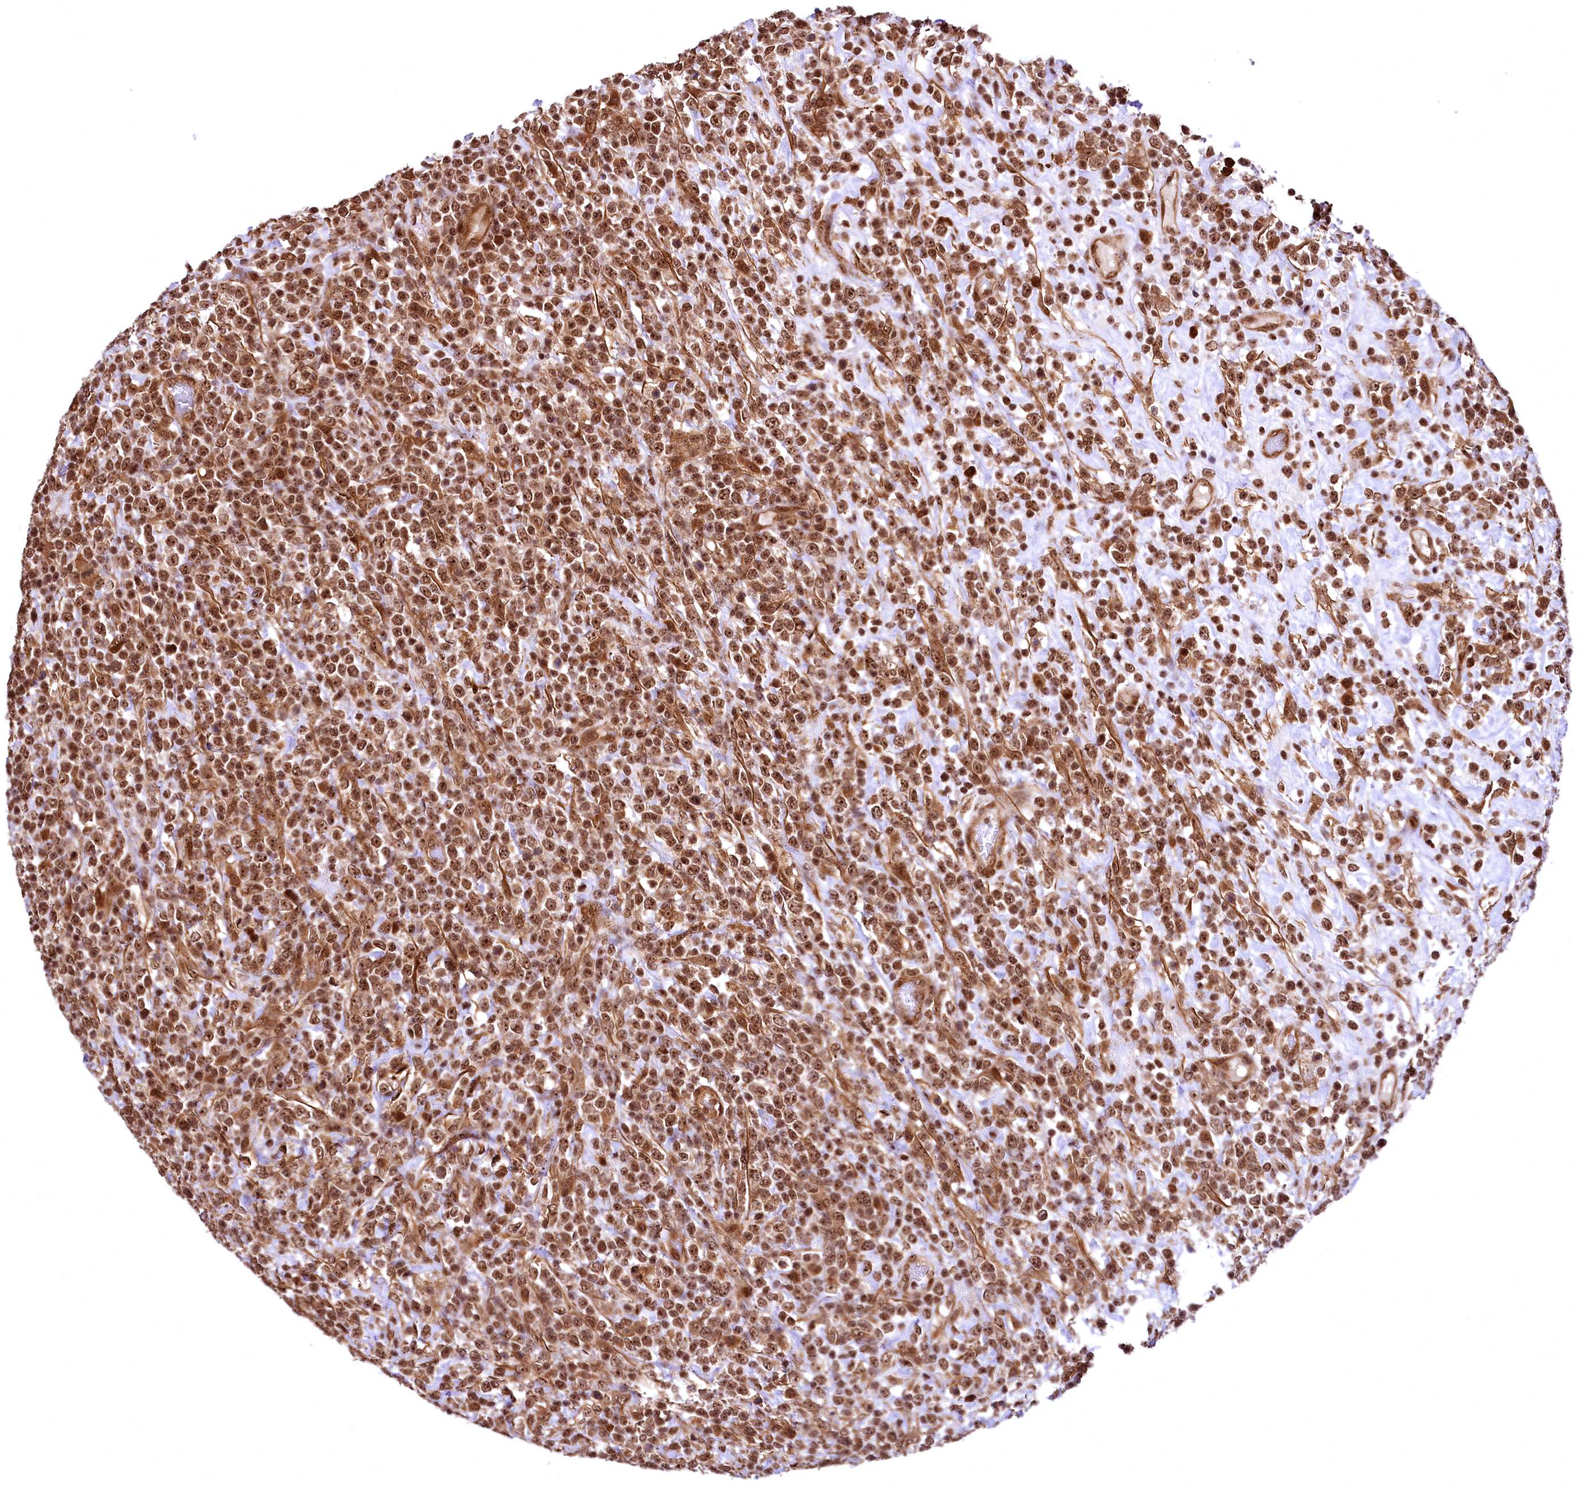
{"staining": {"intensity": "strong", "quantity": ">75%", "location": "nuclear"}, "tissue": "lymphoma", "cell_type": "Tumor cells", "image_type": "cancer", "snomed": [{"axis": "morphology", "description": "Malignant lymphoma, non-Hodgkin's type, High grade"}, {"axis": "topography", "description": "Colon"}], "caption": "DAB immunohistochemical staining of human malignant lymphoma, non-Hodgkin's type (high-grade) reveals strong nuclear protein positivity in approximately >75% of tumor cells.", "gene": "PDS5B", "patient": {"sex": "female", "age": 53}}